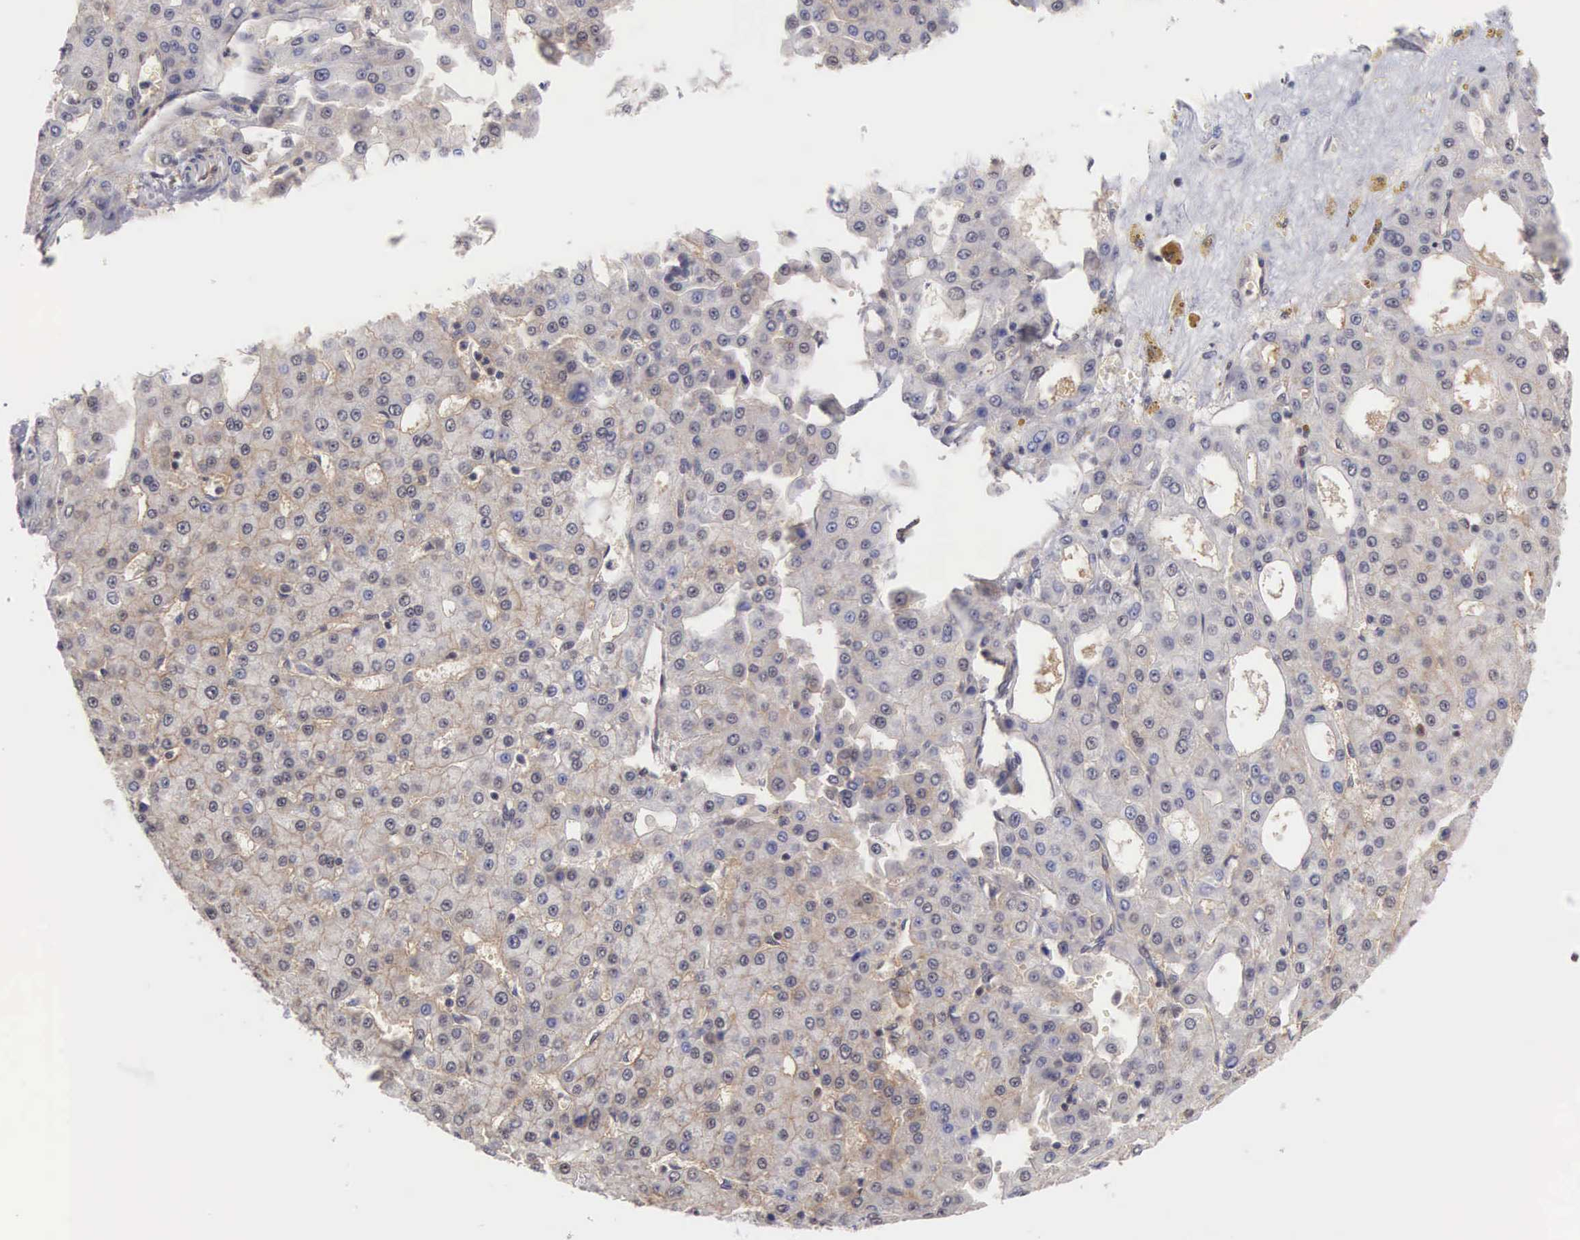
{"staining": {"intensity": "weak", "quantity": "<25%", "location": "cytoplasmic/membranous"}, "tissue": "liver cancer", "cell_type": "Tumor cells", "image_type": "cancer", "snomed": [{"axis": "morphology", "description": "Carcinoma, Hepatocellular, NOS"}, {"axis": "topography", "description": "Liver"}], "caption": "DAB immunohistochemical staining of liver hepatocellular carcinoma demonstrates no significant positivity in tumor cells. (Stains: DAB (3,3'-diaminobenzidine) immunohistochemistry with hematoxylin counter stain, Microscopy: brightfield microscopy at high magnification).", "gene": "NR4A2", "patient": {"sex": "male", "age": 47}}